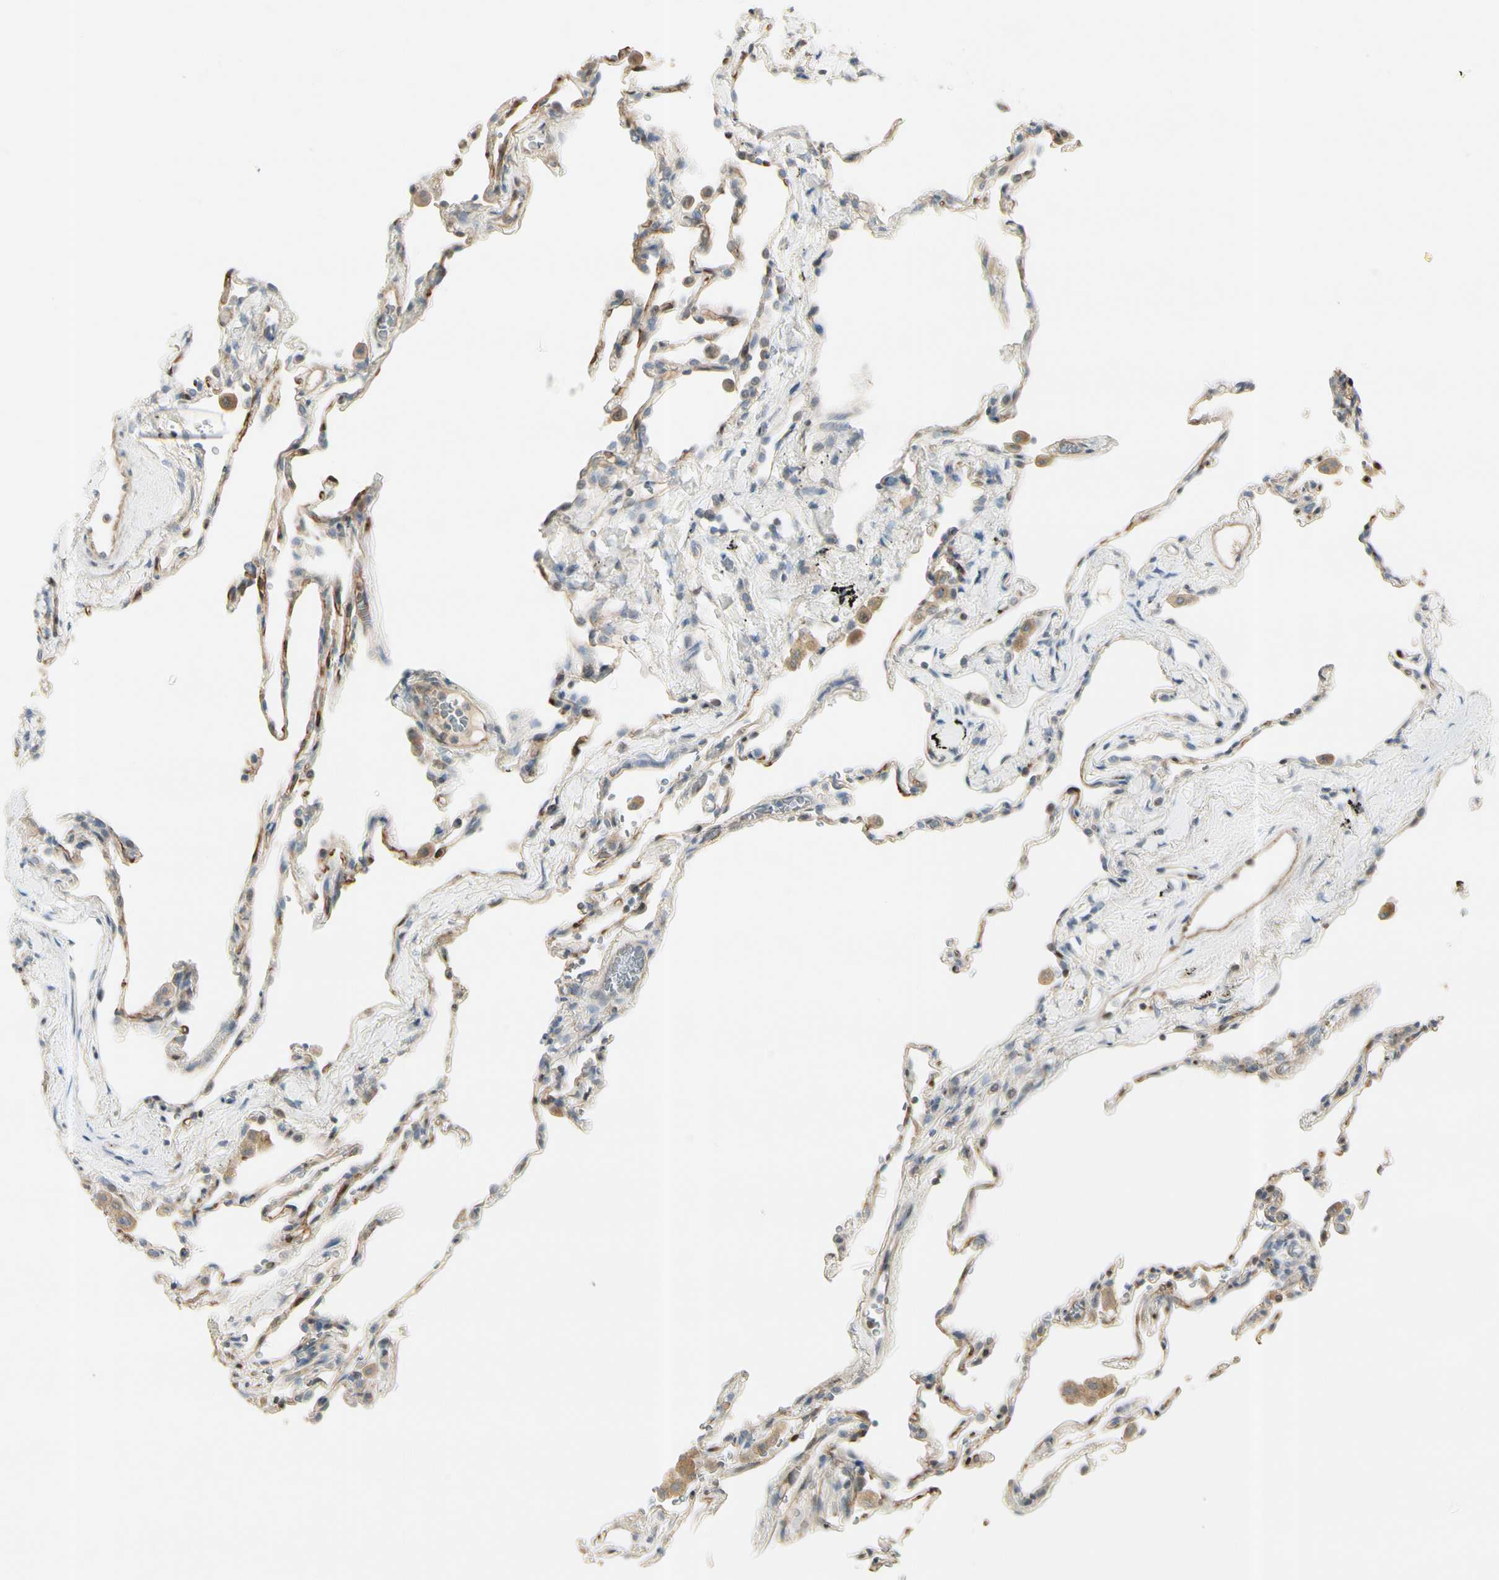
{"staining": {"intensity": "strong", "quantity": "25%-75%", "location": "cytoplasmic/membranous"}, "tissue": "lung", "cell_type": "Alveolar cells", "image_type": "normal", "snomed": [{"axis": "morphology", "description": "Normal tissue, NOS"}, {"axis": "topography", "description": "Lung"}], "caption": "This is an image of immunohistochemistry (IHC) staining of unremarkable lung, which shows strong staining in the cytoplasmic/membranous of alveolar cells.", "gene": "CYP2E1", "patient": {"sex": "male", "age": 59}}